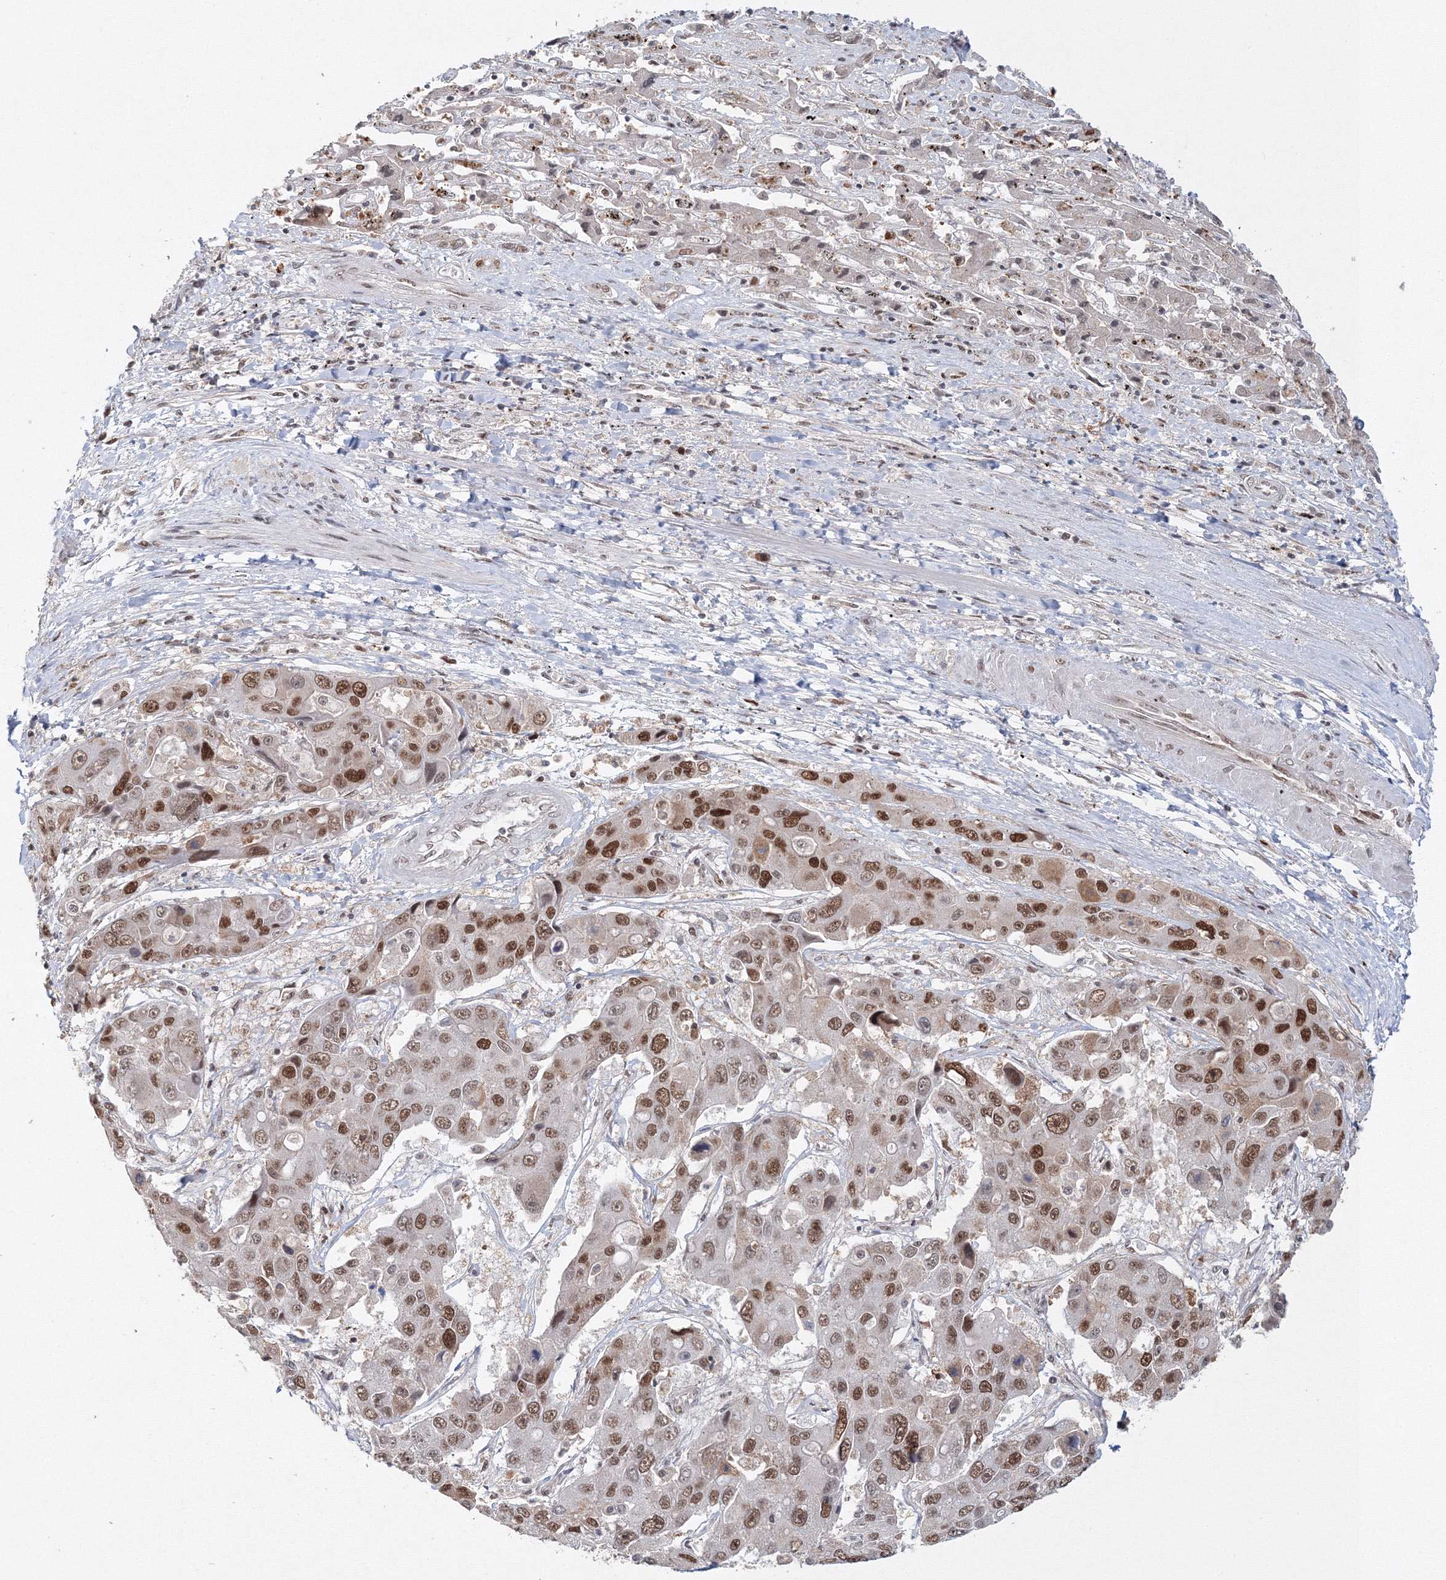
{"staining": {"intensity": "moderate", "quantity": ">75%", "location": "nuclear"}, "tissue": "liver cancer", "cell_type": "Tumor cells", "image_type": "cancer", "snomed": [{"axis": "morphology", "description": "Cholangiocarcinoma"}, {"axis": "topography", "description": "Liver"}], "caption": "Immunohistochemistry (DAB) staining of cholangiocarcinoma (liver) exhibits moderate nuclear protein expression in about >75% of tumor cells. (DAB = brown stain, brightfield microscopy at high magnification).", "gene": "IWS1", "patient": {"sex": "male", "age": 67}}